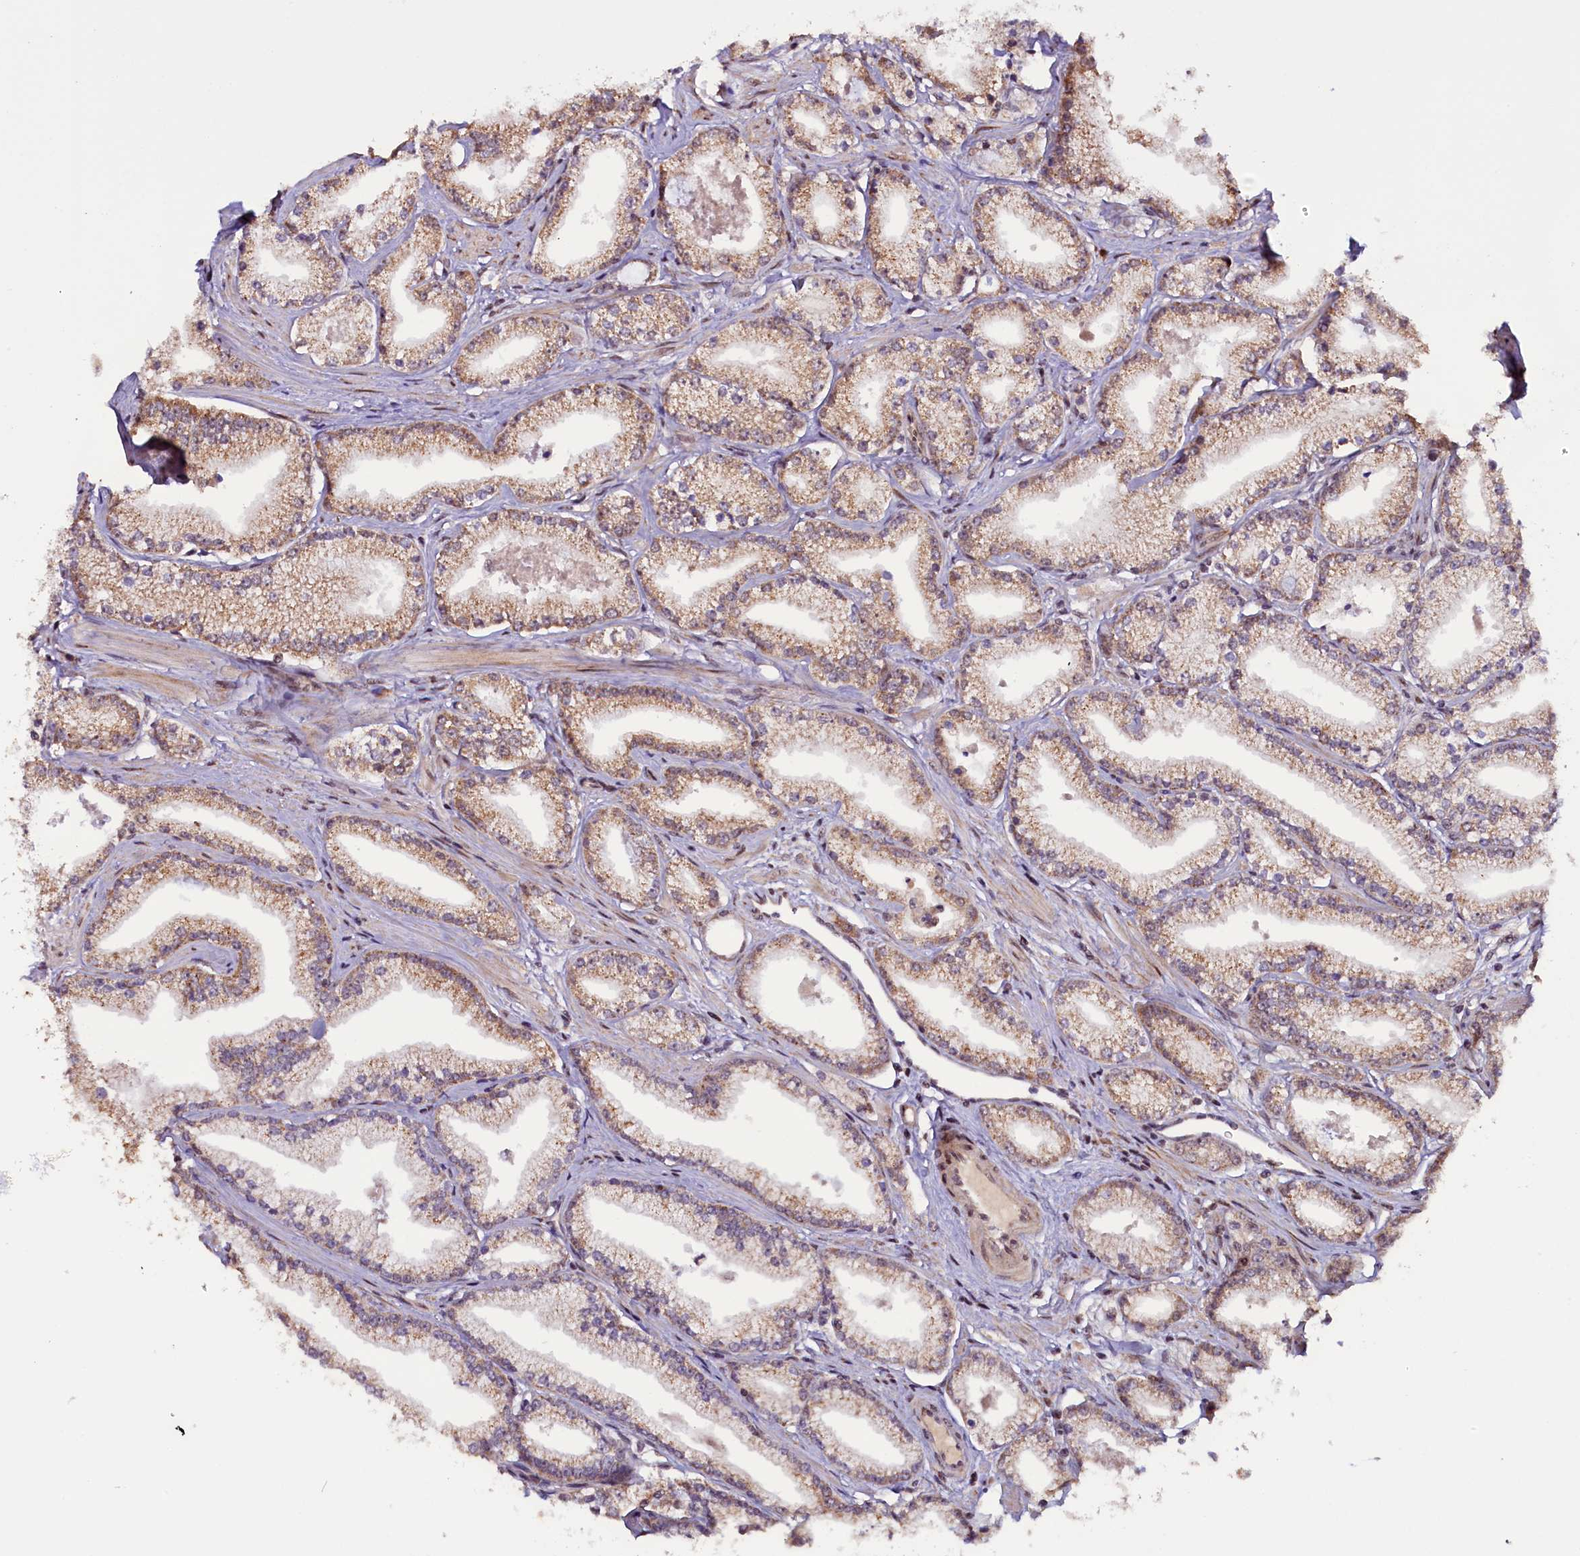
{"staining": {"intensity": "moderate", "quantity": ">75%", "location": "cytoplasmic/membranous"}, "tissue": "prostate cancer", "cell_type": "Tumor cells", "image_type": "cancer", "snomed": [{"axis": "morphology", "description": "Adenocarcinoma, High grade"}, {"axis": "topography", "description": "Prostate"}], "caption": "Prostate cancer stained with a protein marker exhibits moderate staining in tumor cells.", "gene": "RPUSD2", "patient": {"sex": "male", "age": 67}}